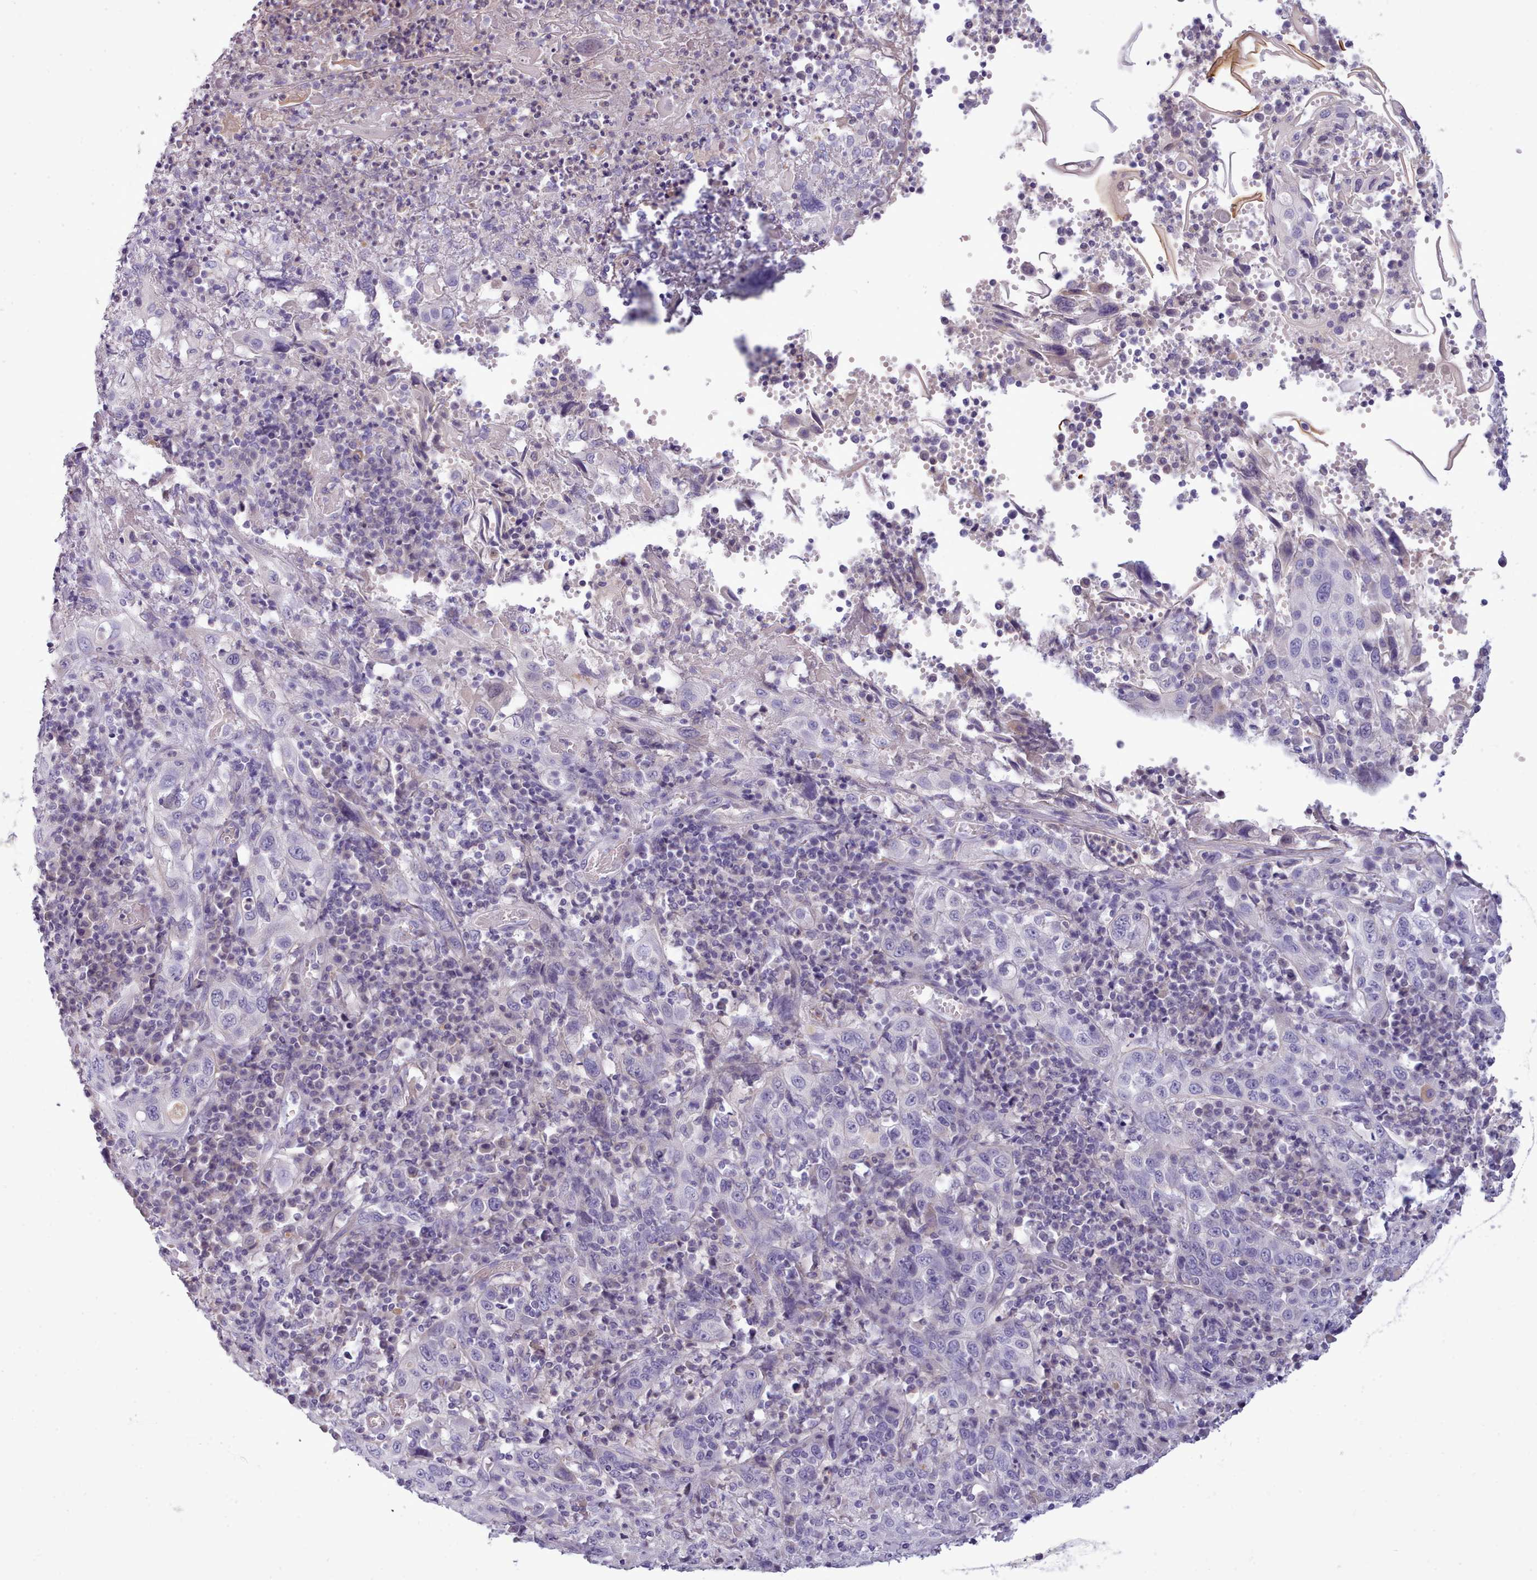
{"staining": {"intensity": "negative", "quantity": "none", "location": "none"}, "tissue": "cervical cancer", "cell_type": "Tumor cells", "image_type": "cancer", "snomed": [{"axis": "morphology", "description": "Squamous cell carcinoma, NOS"}, {"axis": "topography", "description": "Cervix"}], "caption": "Human cervical squamous cell carcinoma stained for a protein using immunohistochemistry shows no positivity in tumor cells.", "gene": "CYP2A13", "patient": {"sex": "female", "age": 46}}